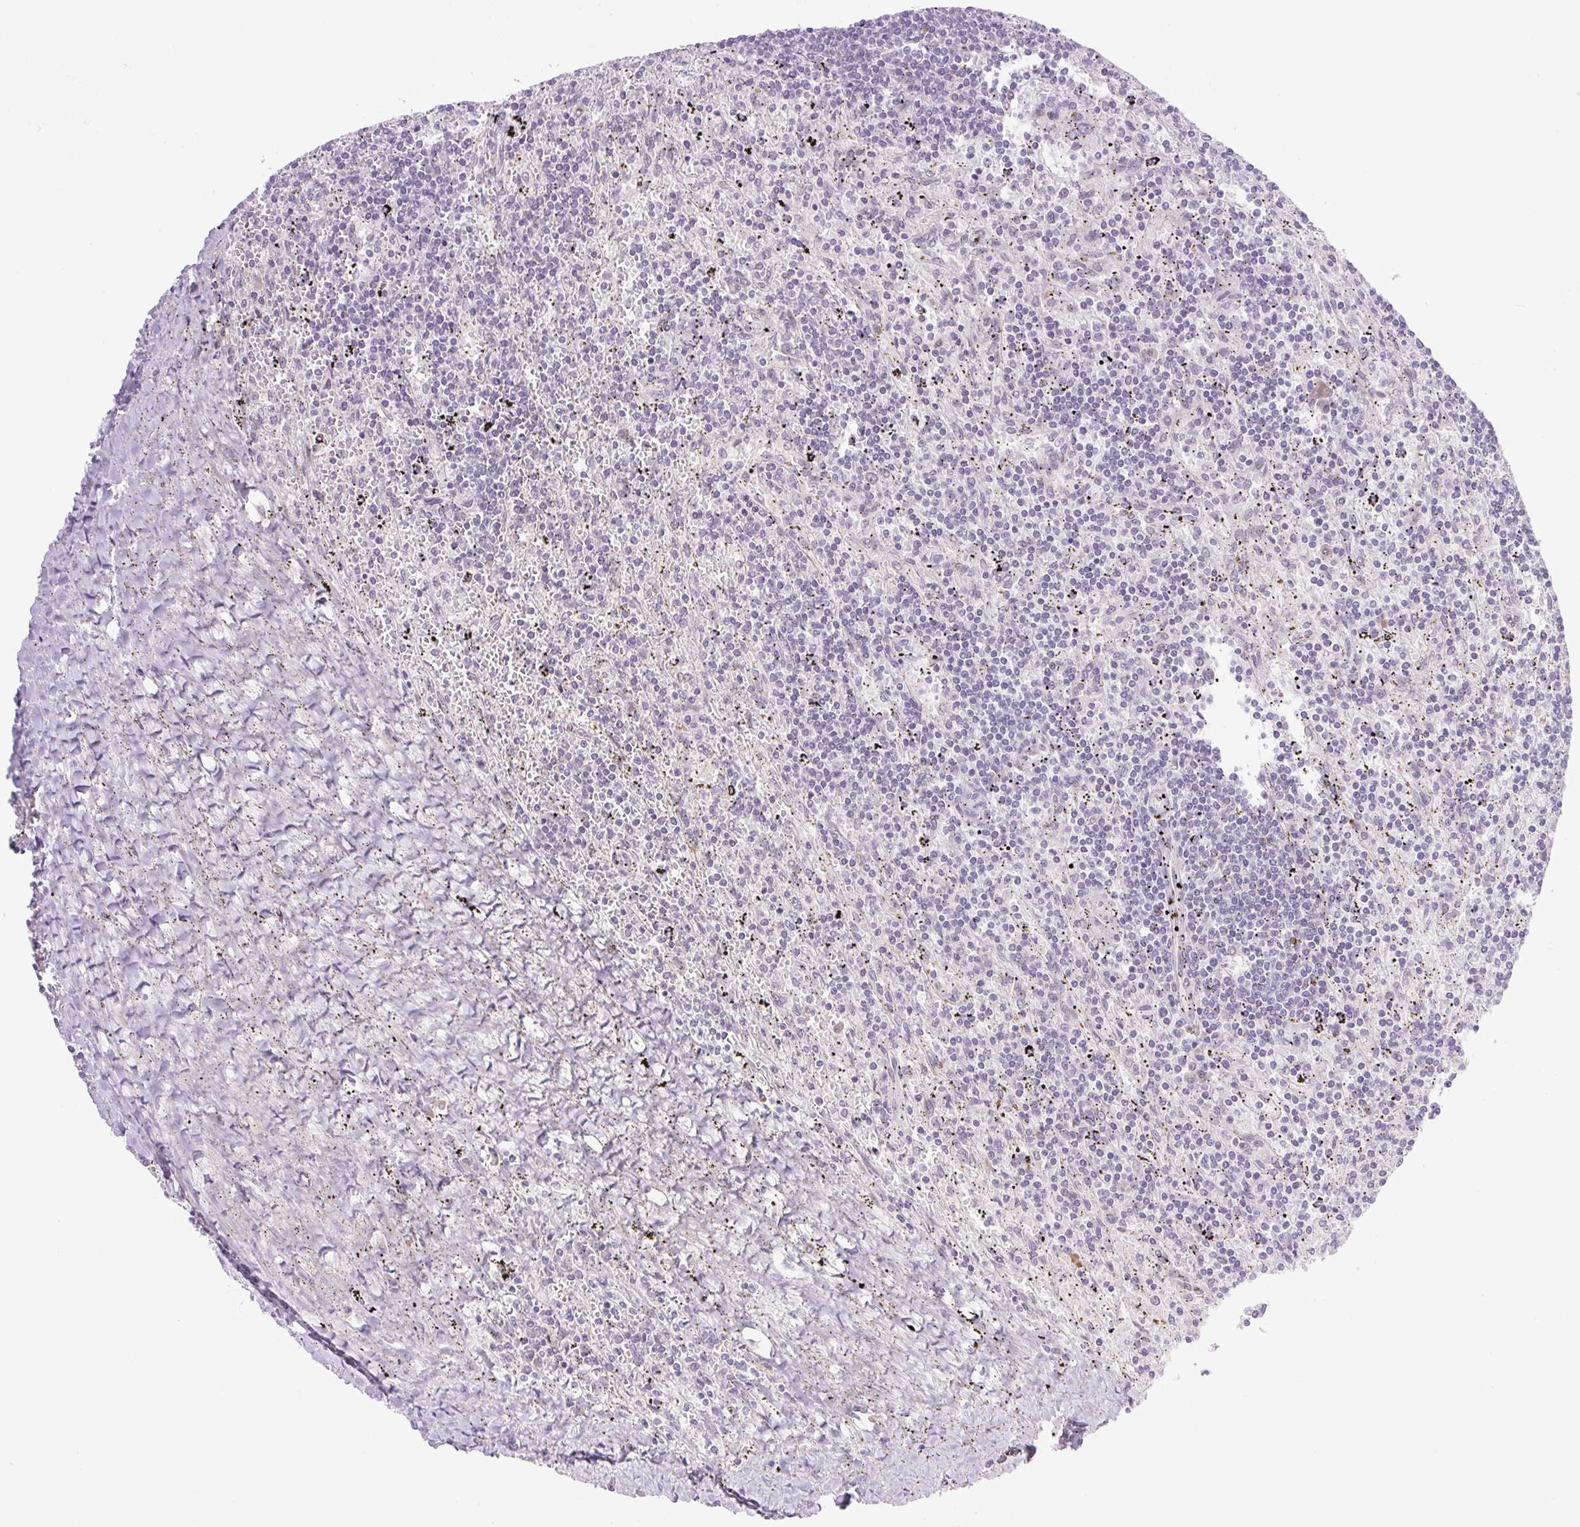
{"staining": {"intensity": "negative", "quantity": "none", "location": "none"}, "tissue": "lymphoma", "cell_type": "Tumor cells", "image_type": "cancer", "snomed": [{"axis": "morphology", "description": "Malignant lymphoma, non-Hodgkin's type, Low grade"}, {"axis": "topography", "description": "Spleen"}], "caption": "The histopathology image exhibits no staining of tumor cells in lymphoma. The staining was performed using DAB (3,3'-diaminobenzidine) to visualize the protein expression in brown, while the nuclei were stained in blue with hematoxylin (Magnification: 20x).", "gene": "ICE1", "patient": {"sex": "male", "age": 76}}